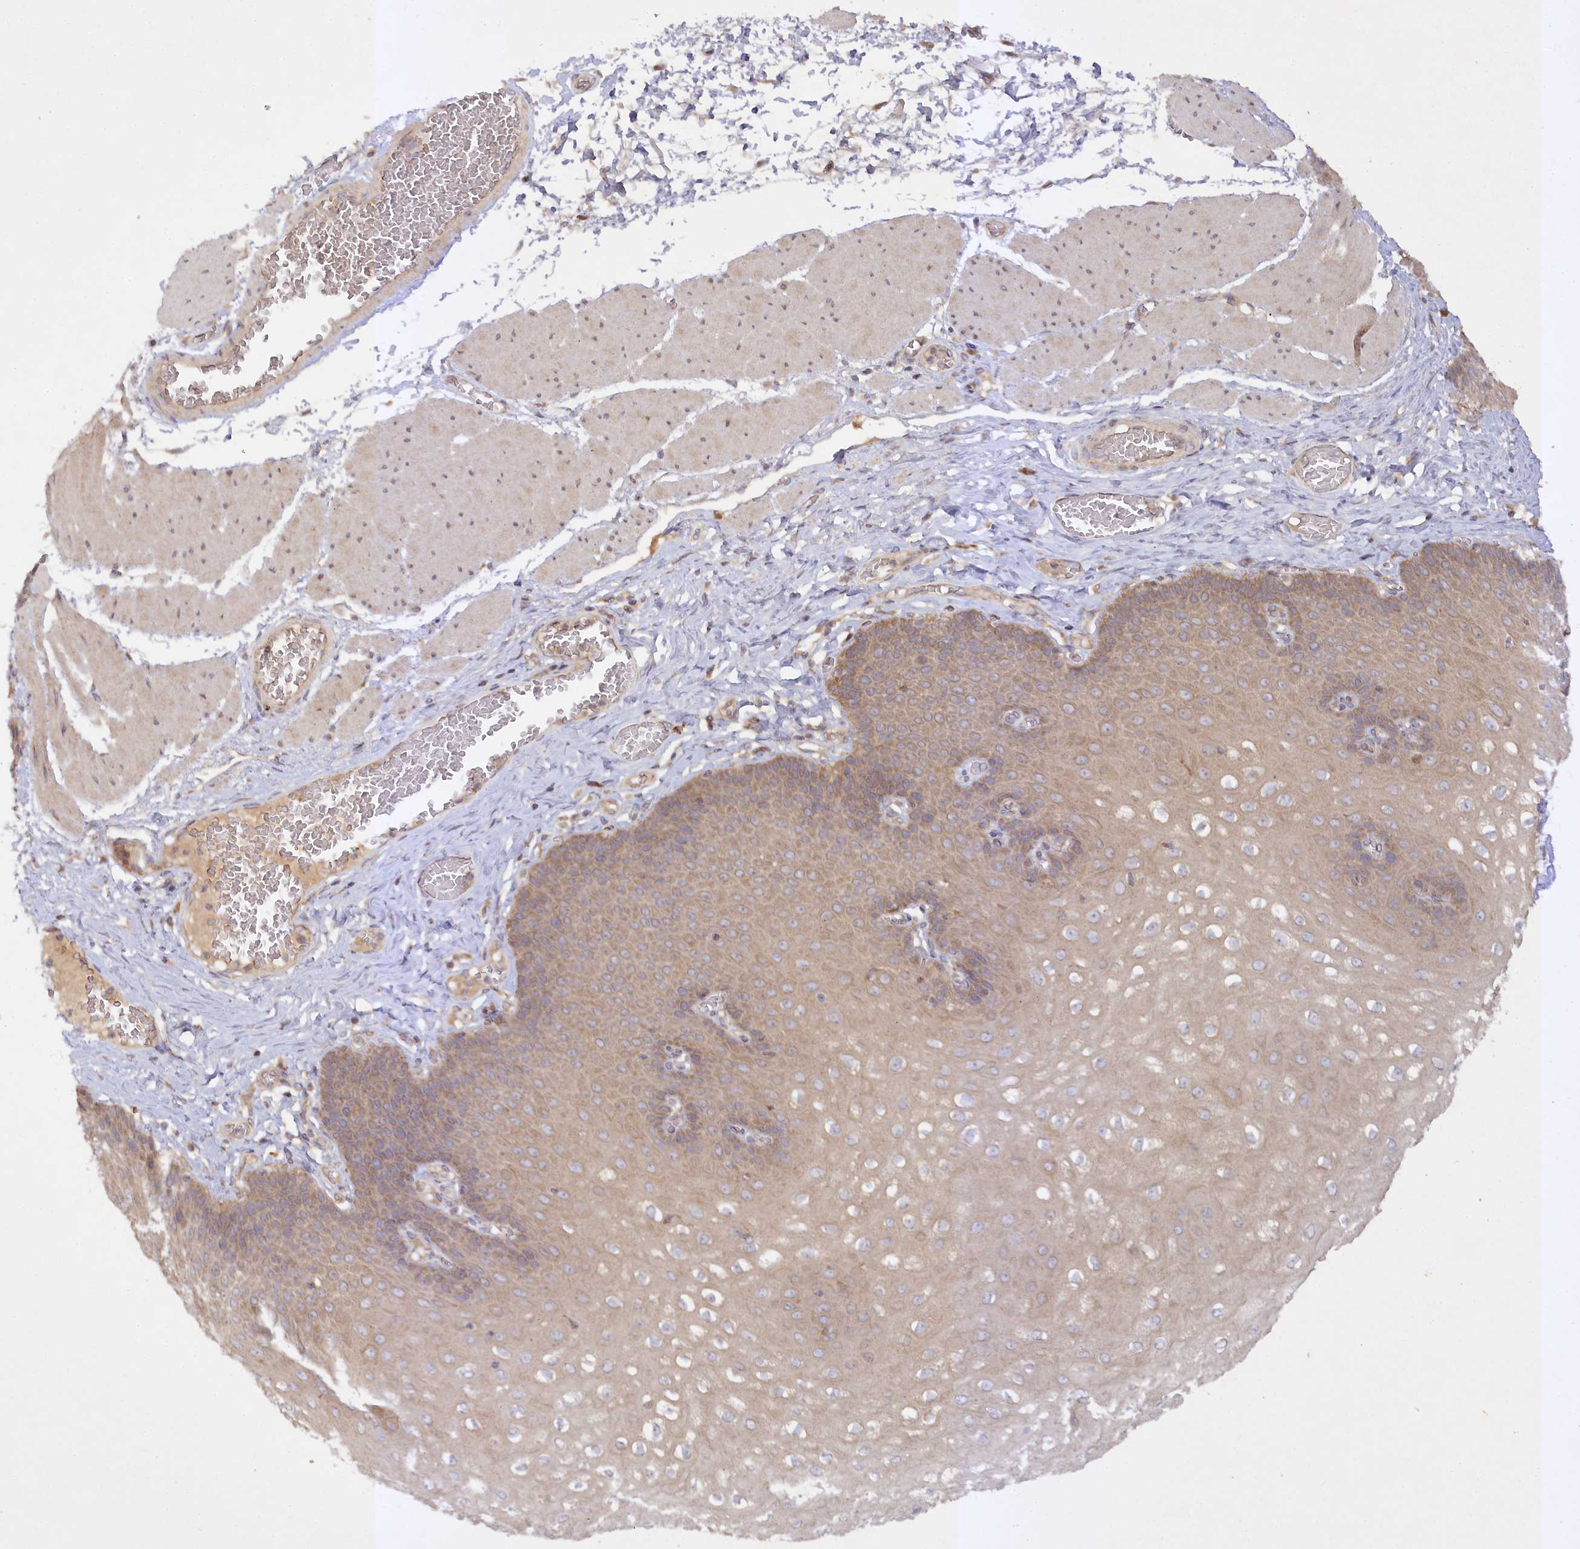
{"staining": {"intensity": "moderate", "quantity": ">75%", "location": "cytoplasmic/membranous"}, "tissue": "esophagus", "cell_type": "Squamous epithelial cells", "image_type": "normal", "snomed": [{"axis": "morphology", "description": "Normal tissue, NOS"}, {"axis": "topography", "description": "Esophagus"}], "caption": "This micrograph exhibits immunohistochemistry (IHC) staining of normal esophagus, with medium moderate cytoplasmic/membranous expression in about >75% of squamous epithelial cells.", "gene": "TRAF3IP1", "patient": {"sex": "male", "age": 60}}